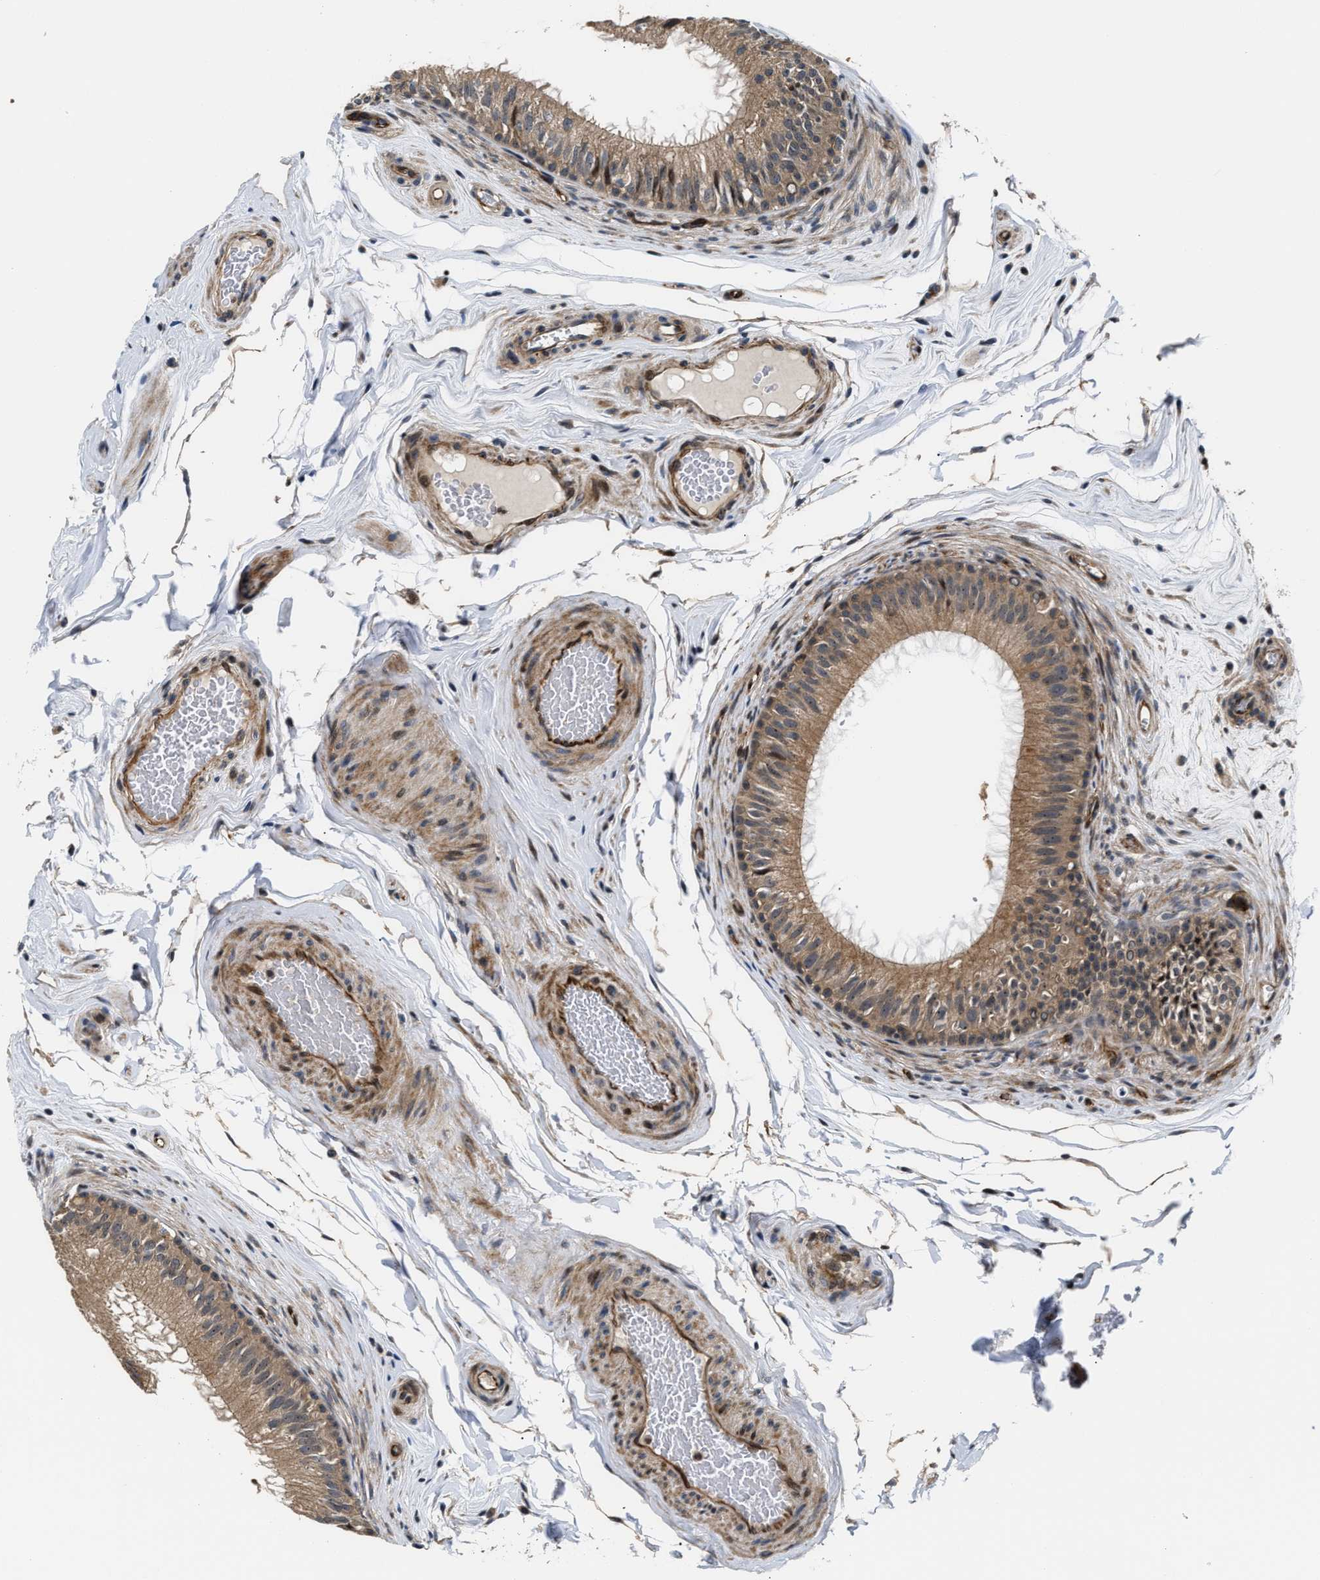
{"staining": {"intensity": "moderate", "quantity": ">75%", "location": "cytoplasmic/membranous,nuclear"}, "tissue": "epididymis", "cell_type": "Glandular cells", "image_type": "normal", "snomed": [{"axis": "morphology", "description": "Normal tissue, NOS"}, {"axis": "topography", "description": "Testis"}, {"axis": "topography", "description": "Epididymis"}], "caption": "This image displays normal epididymis stained with immunohistochemistry (IHC) to label a protein in brown. The cytoplasmic/membranous,nuclear of glandular cells show moderate positivity for the protein. Nuclei are counter-stained blue.", "gene": "ALDH3A2", "patient": {"sex": "male", "age": 36}}